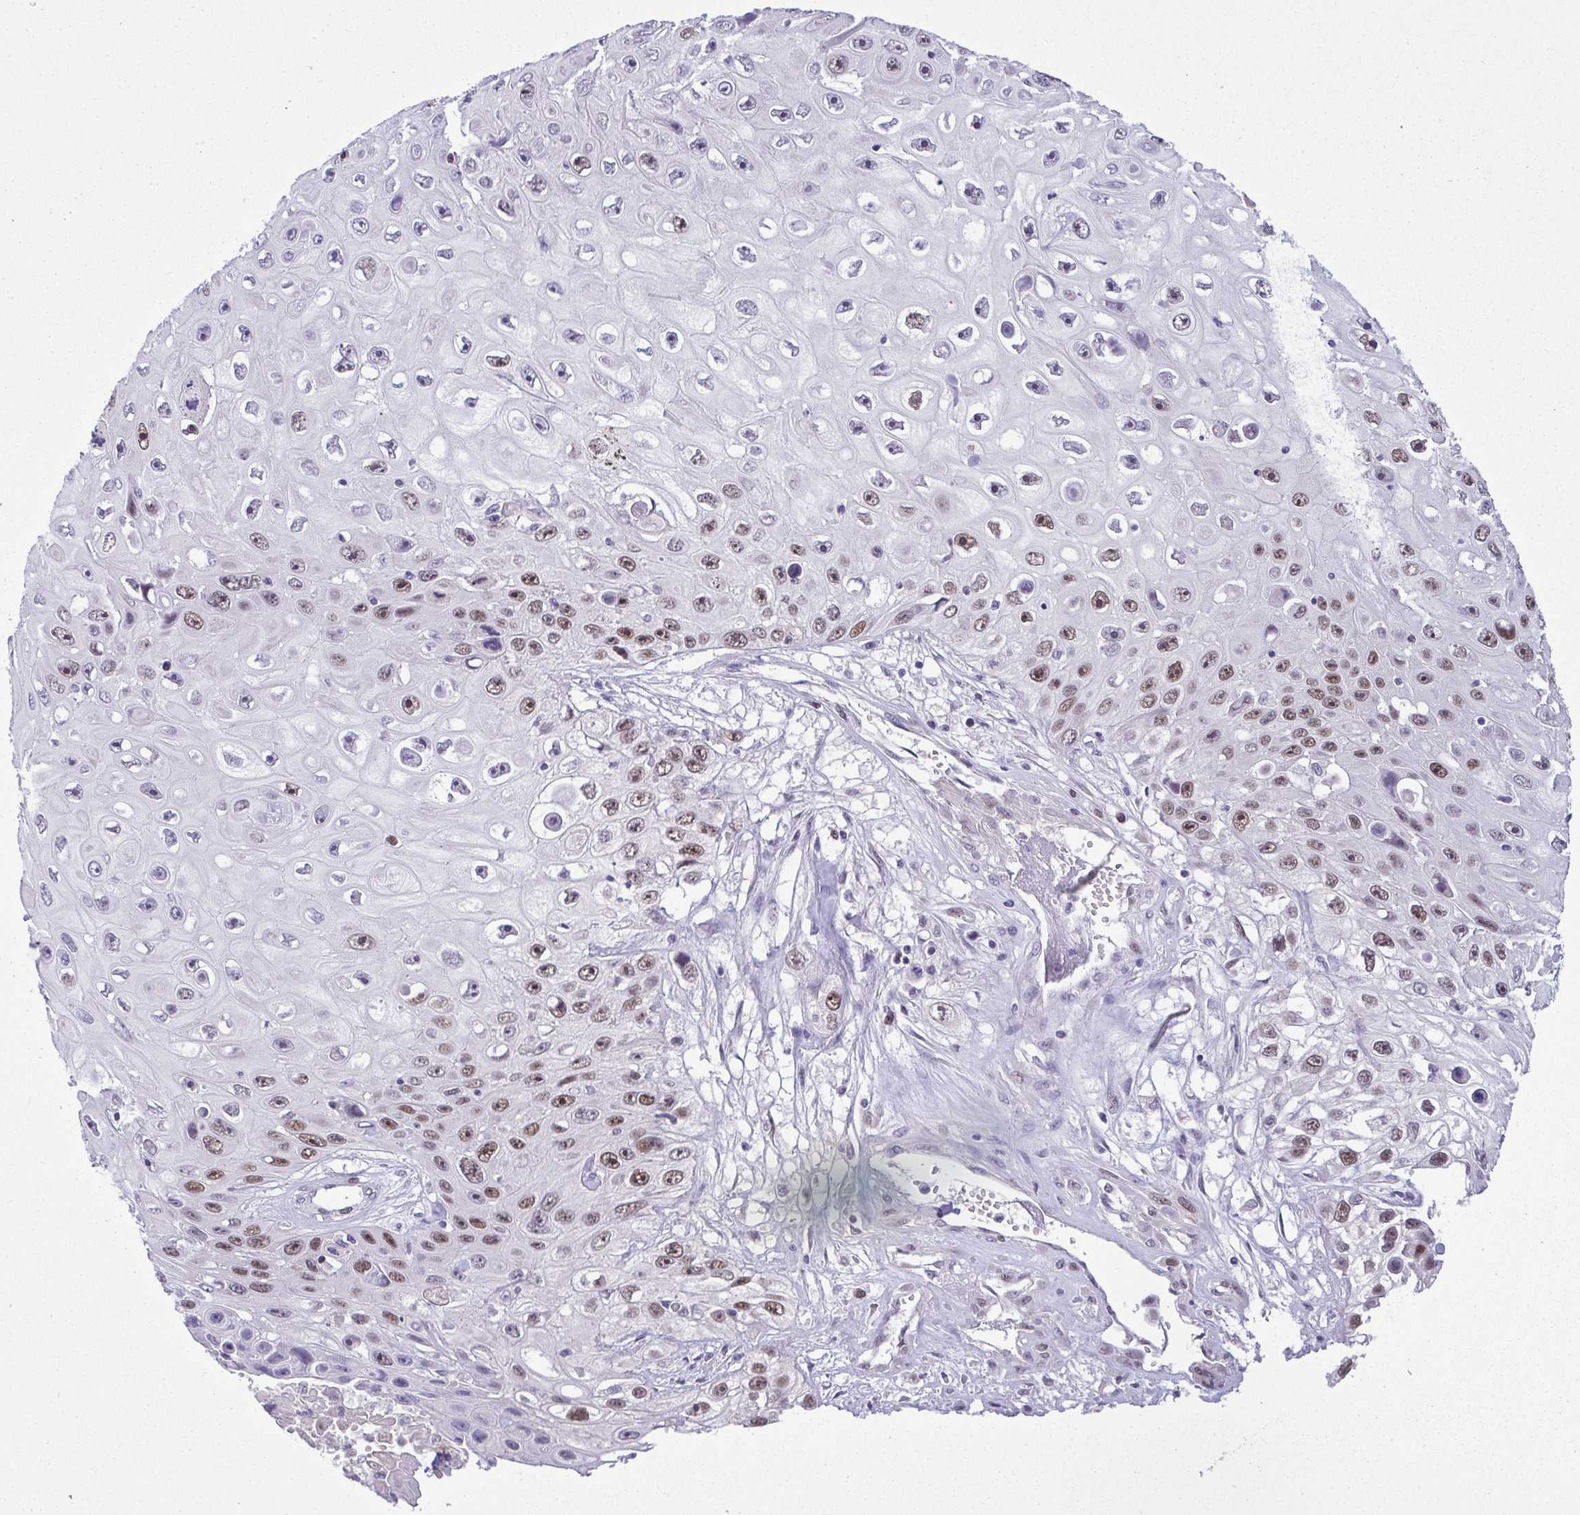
{"staining": {"intensity": "moderate", "quantity": "<25%", "location": "nuclear"}, "tissue": "skin cancer", "cell_type": "Tumor cells", "image_type": "cancer", "snomed": [{"axis": "morphology", "description": "Squamous cell carcinoma, NOS"}, {"axis": "topography", "description": "Skin"}], "caption": "This is a photomicrograph of immunohistochemistry (IHC) staining of skin cancer (squamous cell carcinoma), which shows moderate expression in the nuclear of tumor cells.", "gene": "TIPIN", "patient": {"sex": "male", "age": 82}}